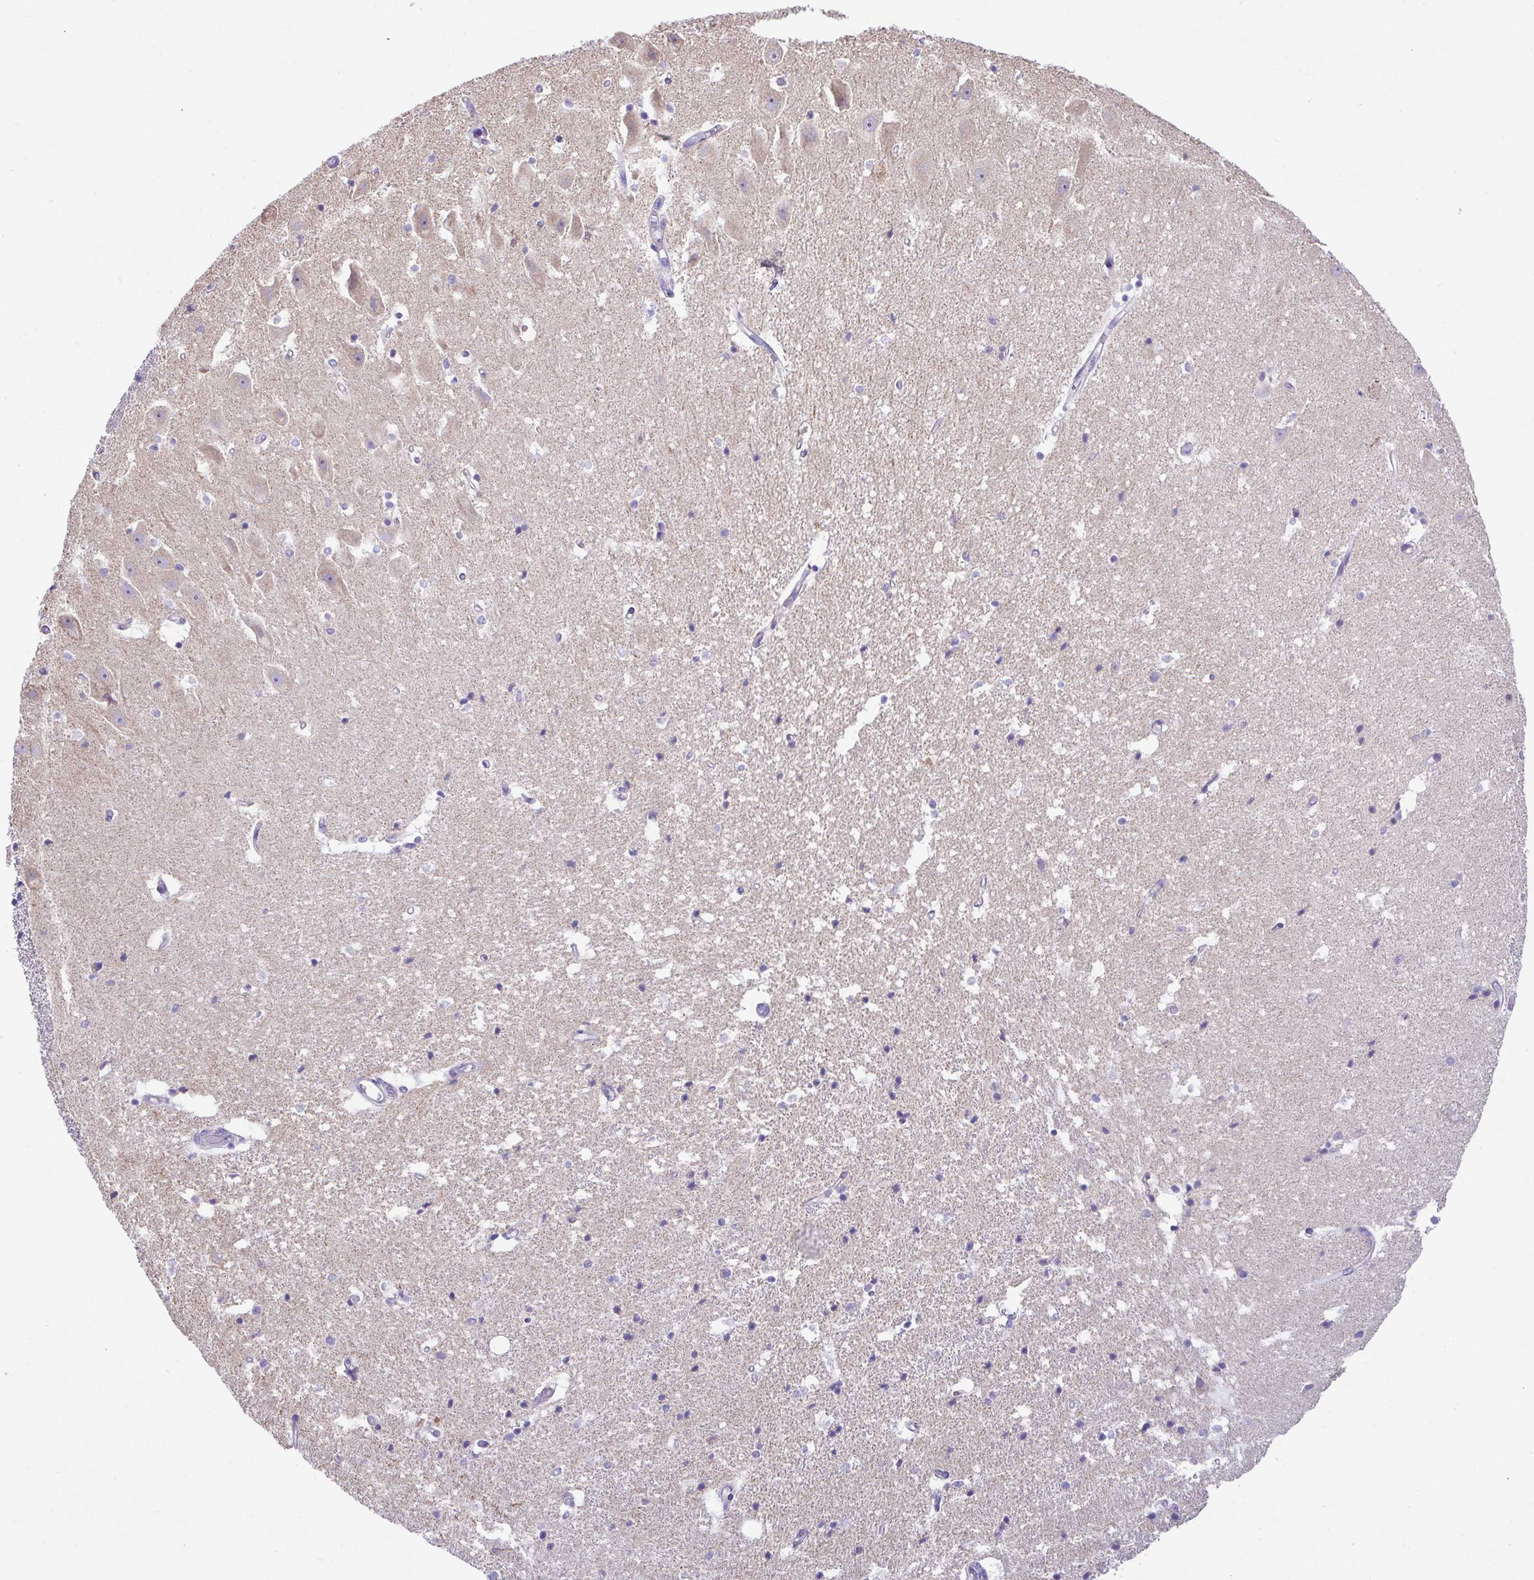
{"staining": {"intensity": "negative", "quantity": "none", "location": "none"}, "tissue": "hippocampus", "cell_type": "Glial cells", "image_type": "normal", "snomed": [{"axis": "morphology", "description": "Normal tissue, NOS"}, {"axis": "topography", "description": "Hippocampus"}], "caption": "This is an immunohistochemistry photomicrograph of normal hippocampus. There is no positivity in glial cells.", "gene": "NLRP8", "patient": {"sex": "male", "age": 63}}